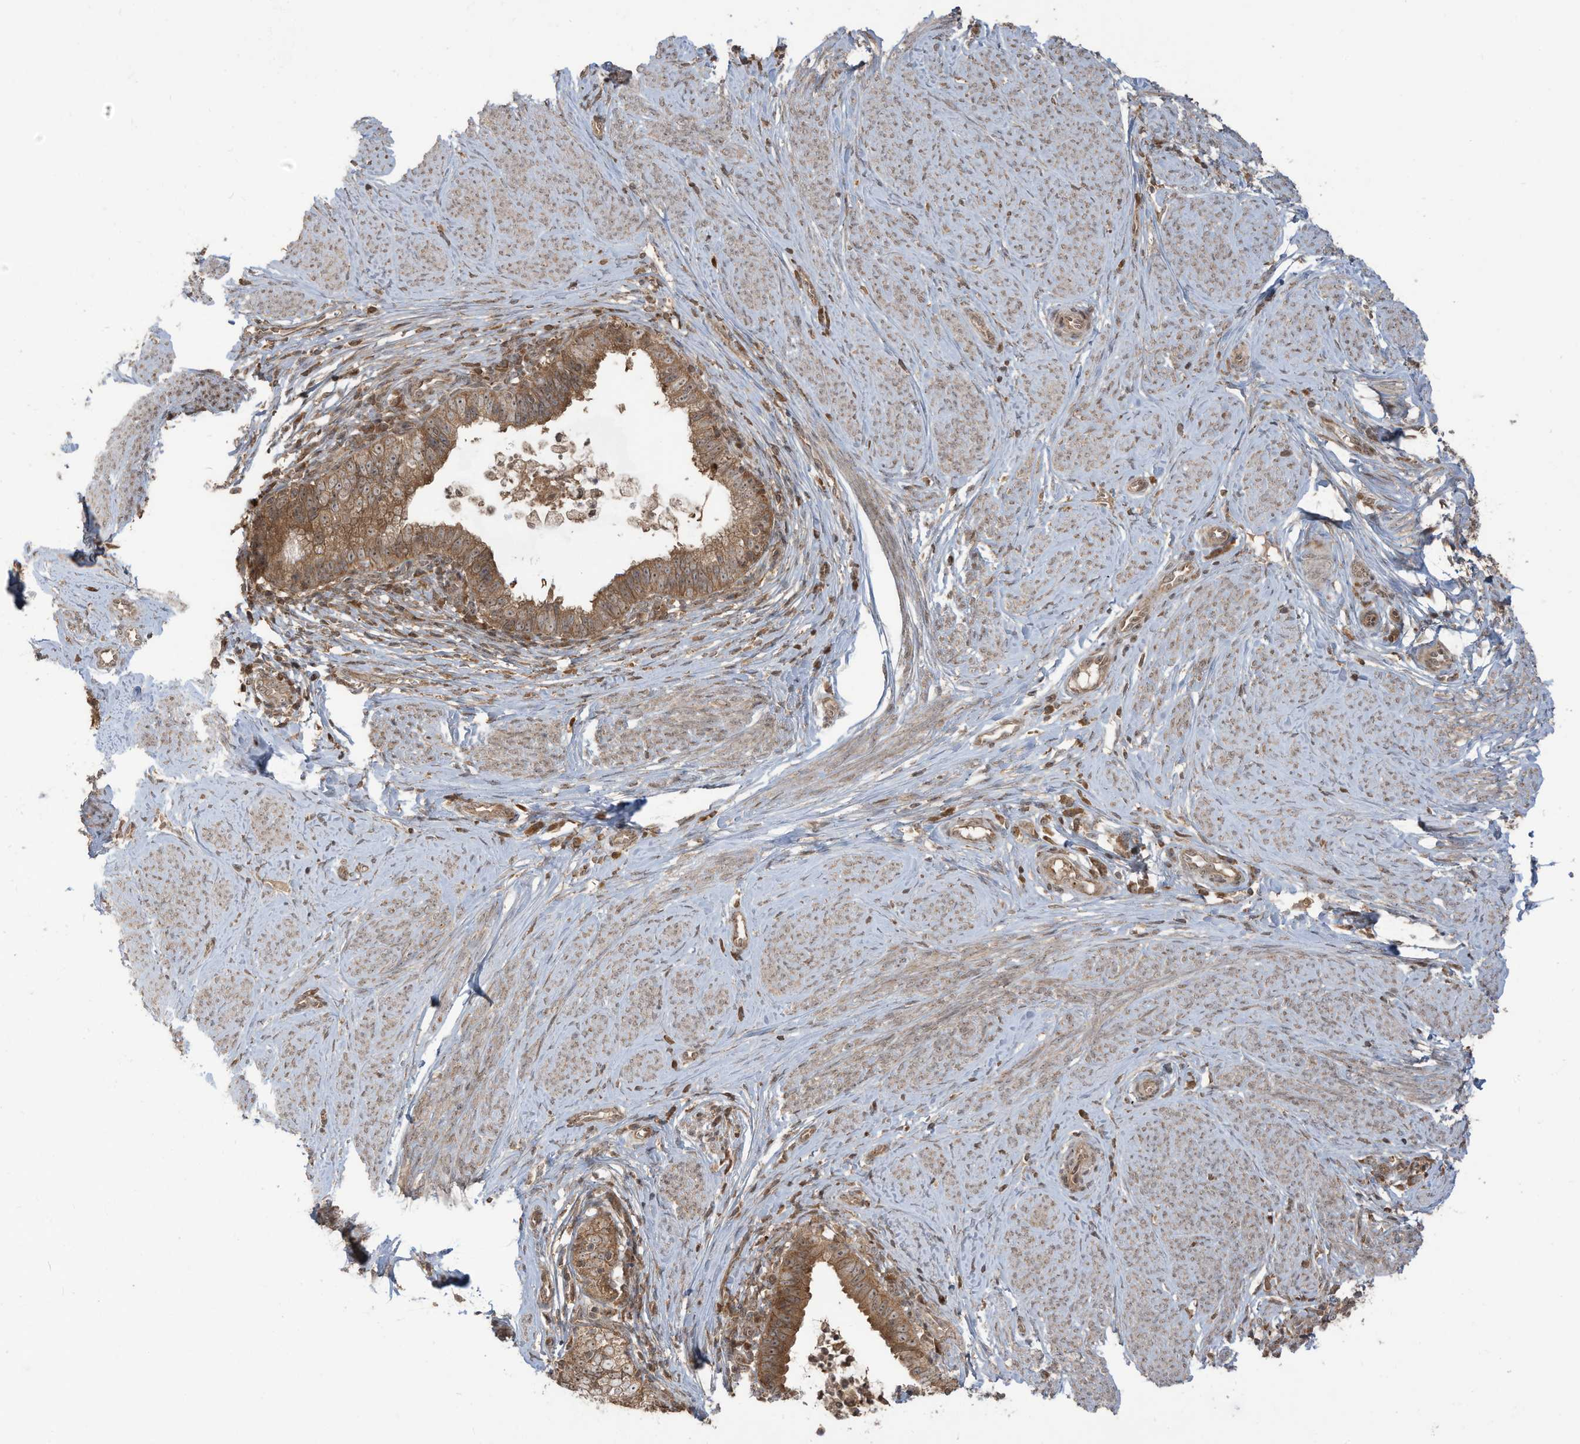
{"staining": {"intensity": "moderate", "quantity": ">75%", "location": "cytoplasmic/membranous,nuclear"}, "tissue": "cervical cancer", "cell_type": "Tumor cells", "image_type": "cancer", "snomed": [{"axis": "morphology", "description": "Adenocarcinoma, NOS"}, {"axis": "topography", "description": "Cervix"}], "caption": "Immunohistochemical staining of adenocarcinoma (cervical) reveals moderate cytoplasmic/membranous and nuclear protein staining in approximately >75% of tumor cells.", "gene": "CARF", "patient": {"sex": "female", "age": 36}}